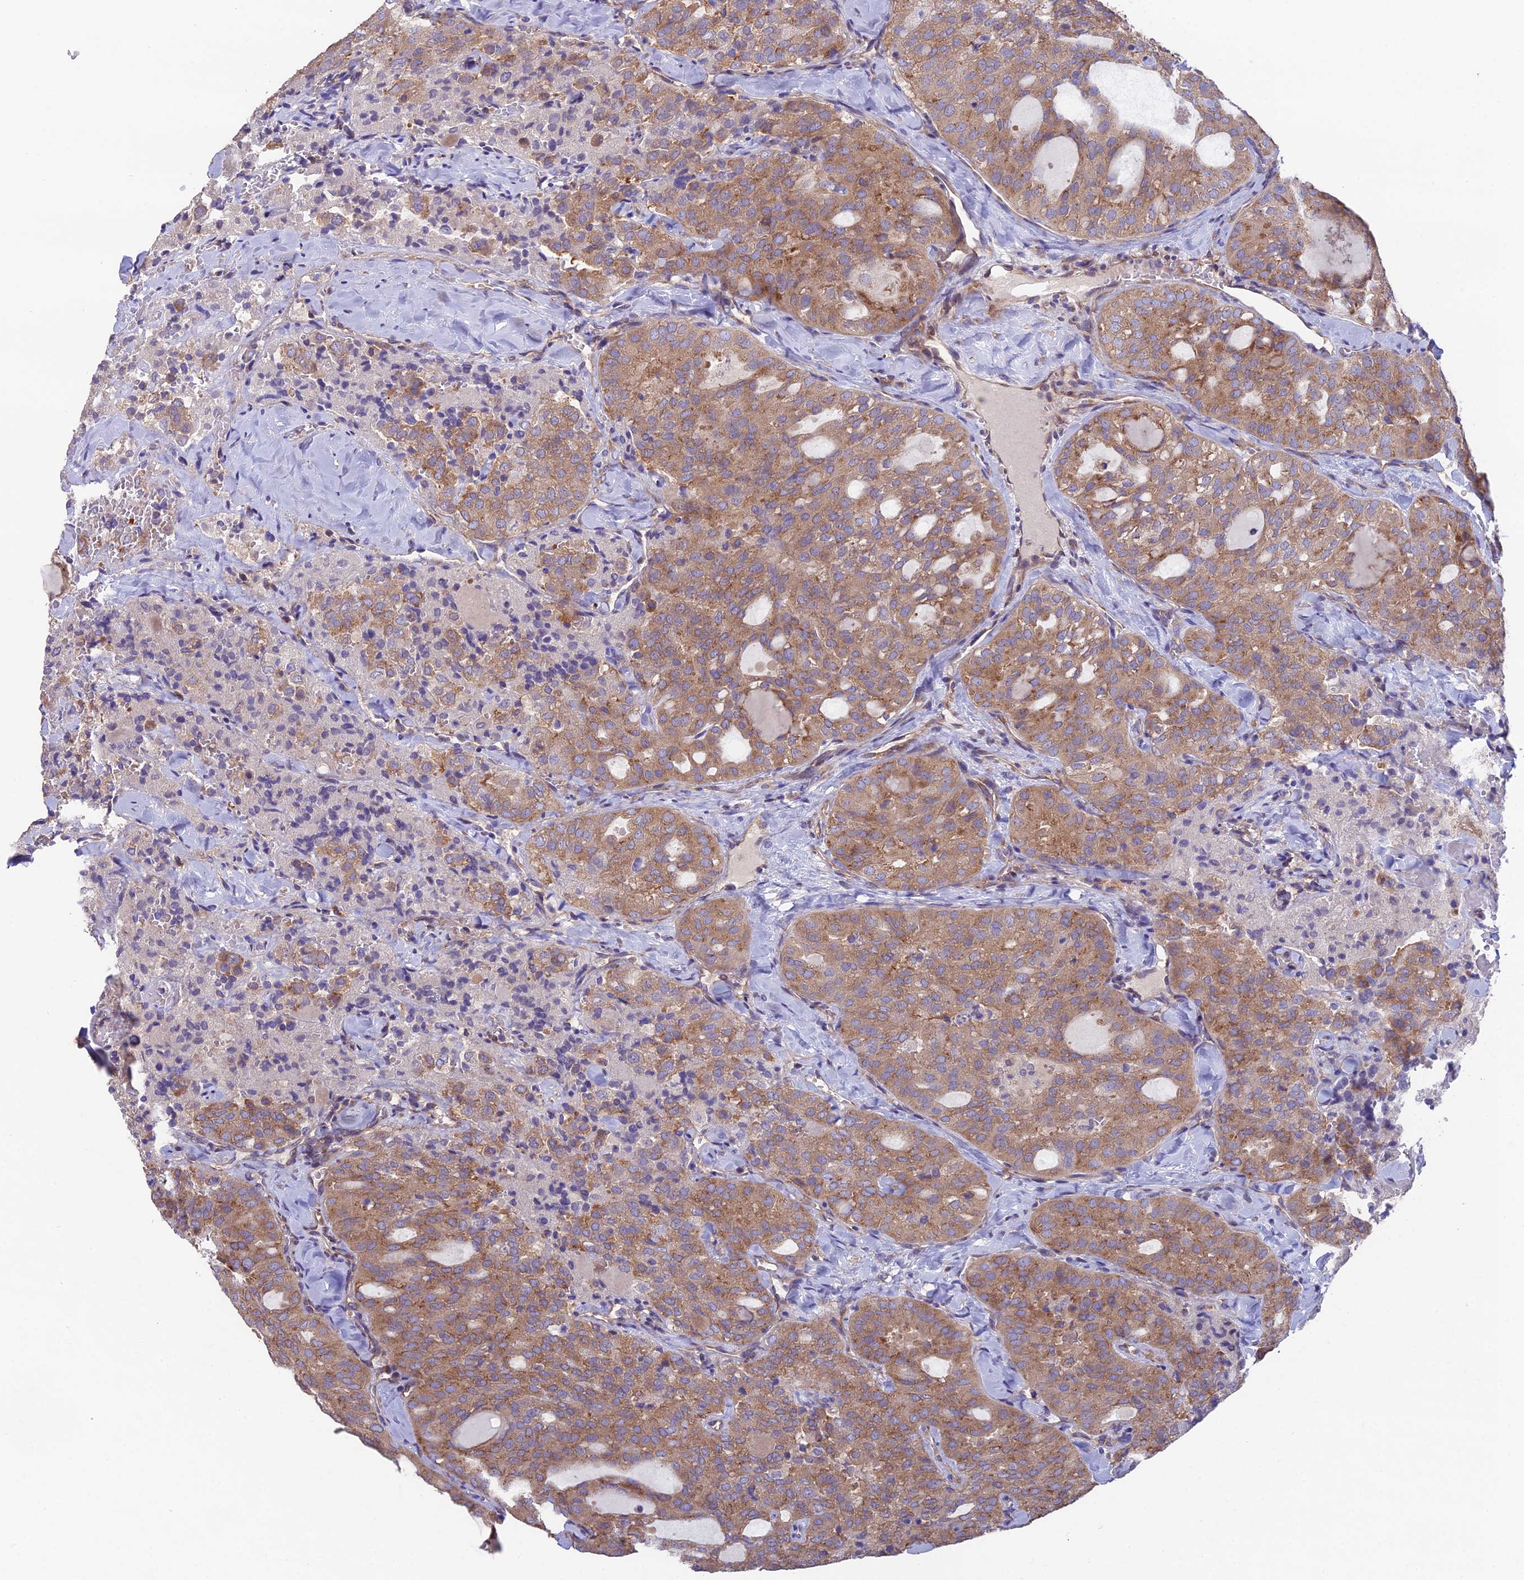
{"staining": {"intensity": "moderate", "quantity": ">75%", "location": "cytoplasmic/membranous"}, "tissue": "thyroid cancer", "cell_type": "Tumor cells", "image_type": "cancer", "snomed": [{"axis": "morphology", "description": "Follicular adenoma carcinoma, NOS"}, {"axis": "topography", "description": "Thyroid gland"}], "caption": "High-magnification brightfield microscopy of thyroid cancer stained with DAB (3,3'-diaminobenzidine) (brown) and counterstained with hematoxylin (blue). tumor cells exhibit moderate cytoplasmic/membranous expression is appreciated in about>75% of cells. (DAB IHC with brightfield microscopy, high magnification).", "gene": "BLOC1S4", "patient": {"sex": "male", "age": 75}}